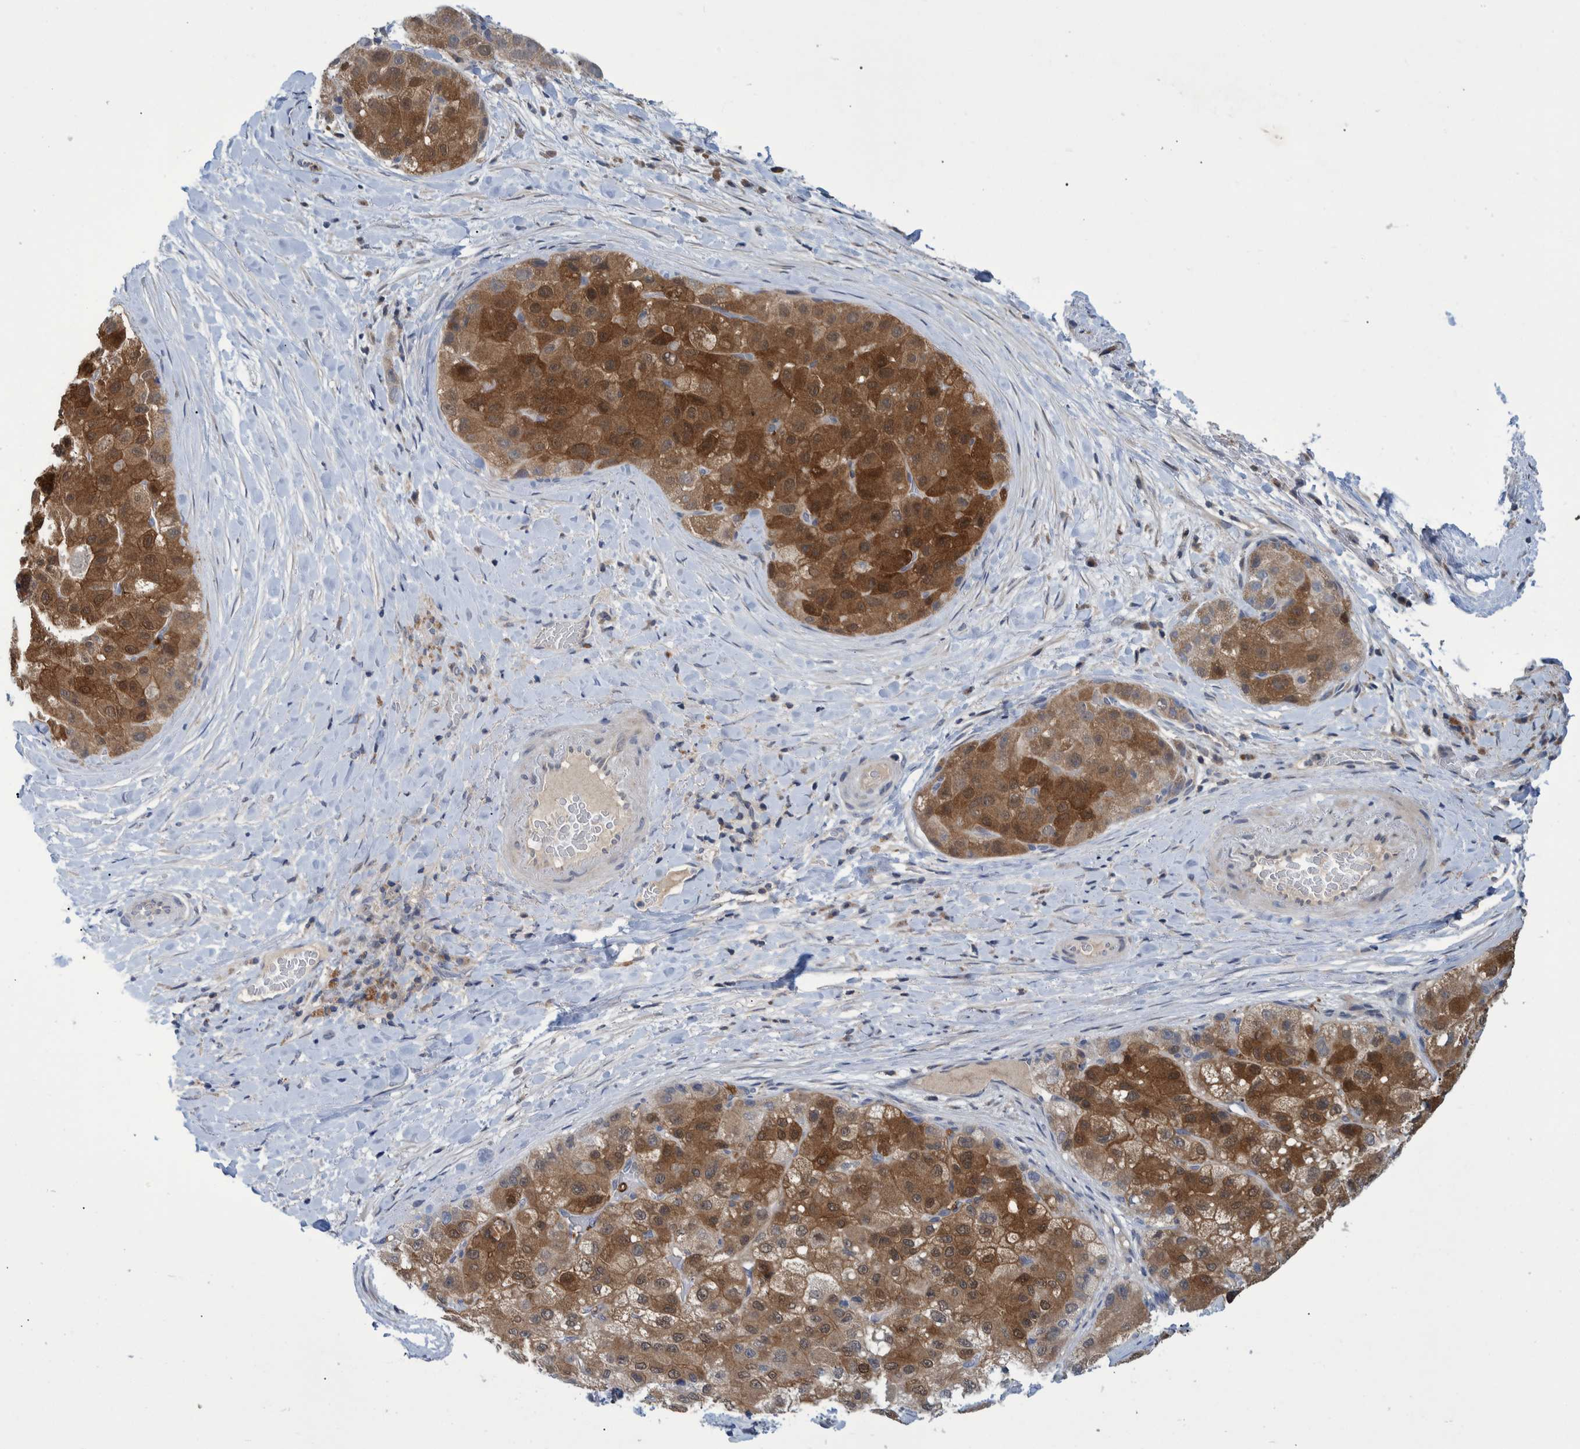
{"staining": {"intensity": "moderate", "quantity": ">75%", "location": "cytoplasmic/membranous"}, "tissue": "liver cancer", "cell_type": "Tumor cells", "image_type": "cancer", "snomed": [{"axis": "morphology", "description": "Carcinoma, Hepatocellular, NOS"}, {"axis": "topography", "description": "Liver"}], "caption": "IHC (DAB (3,3'-diaminobenzidine)) staining of human liver cancer (hepatocellular carcinoma) exhibits moderate cytoplasmic/membranous protein positivity in about >75% of tumor cells. (Stains: DAB in brown, nuclei in blue, Microscopy: brightfield microscopy at high magnification).", "gene": "PCYT2", "patient": {"sex": "male", "age": 80}}